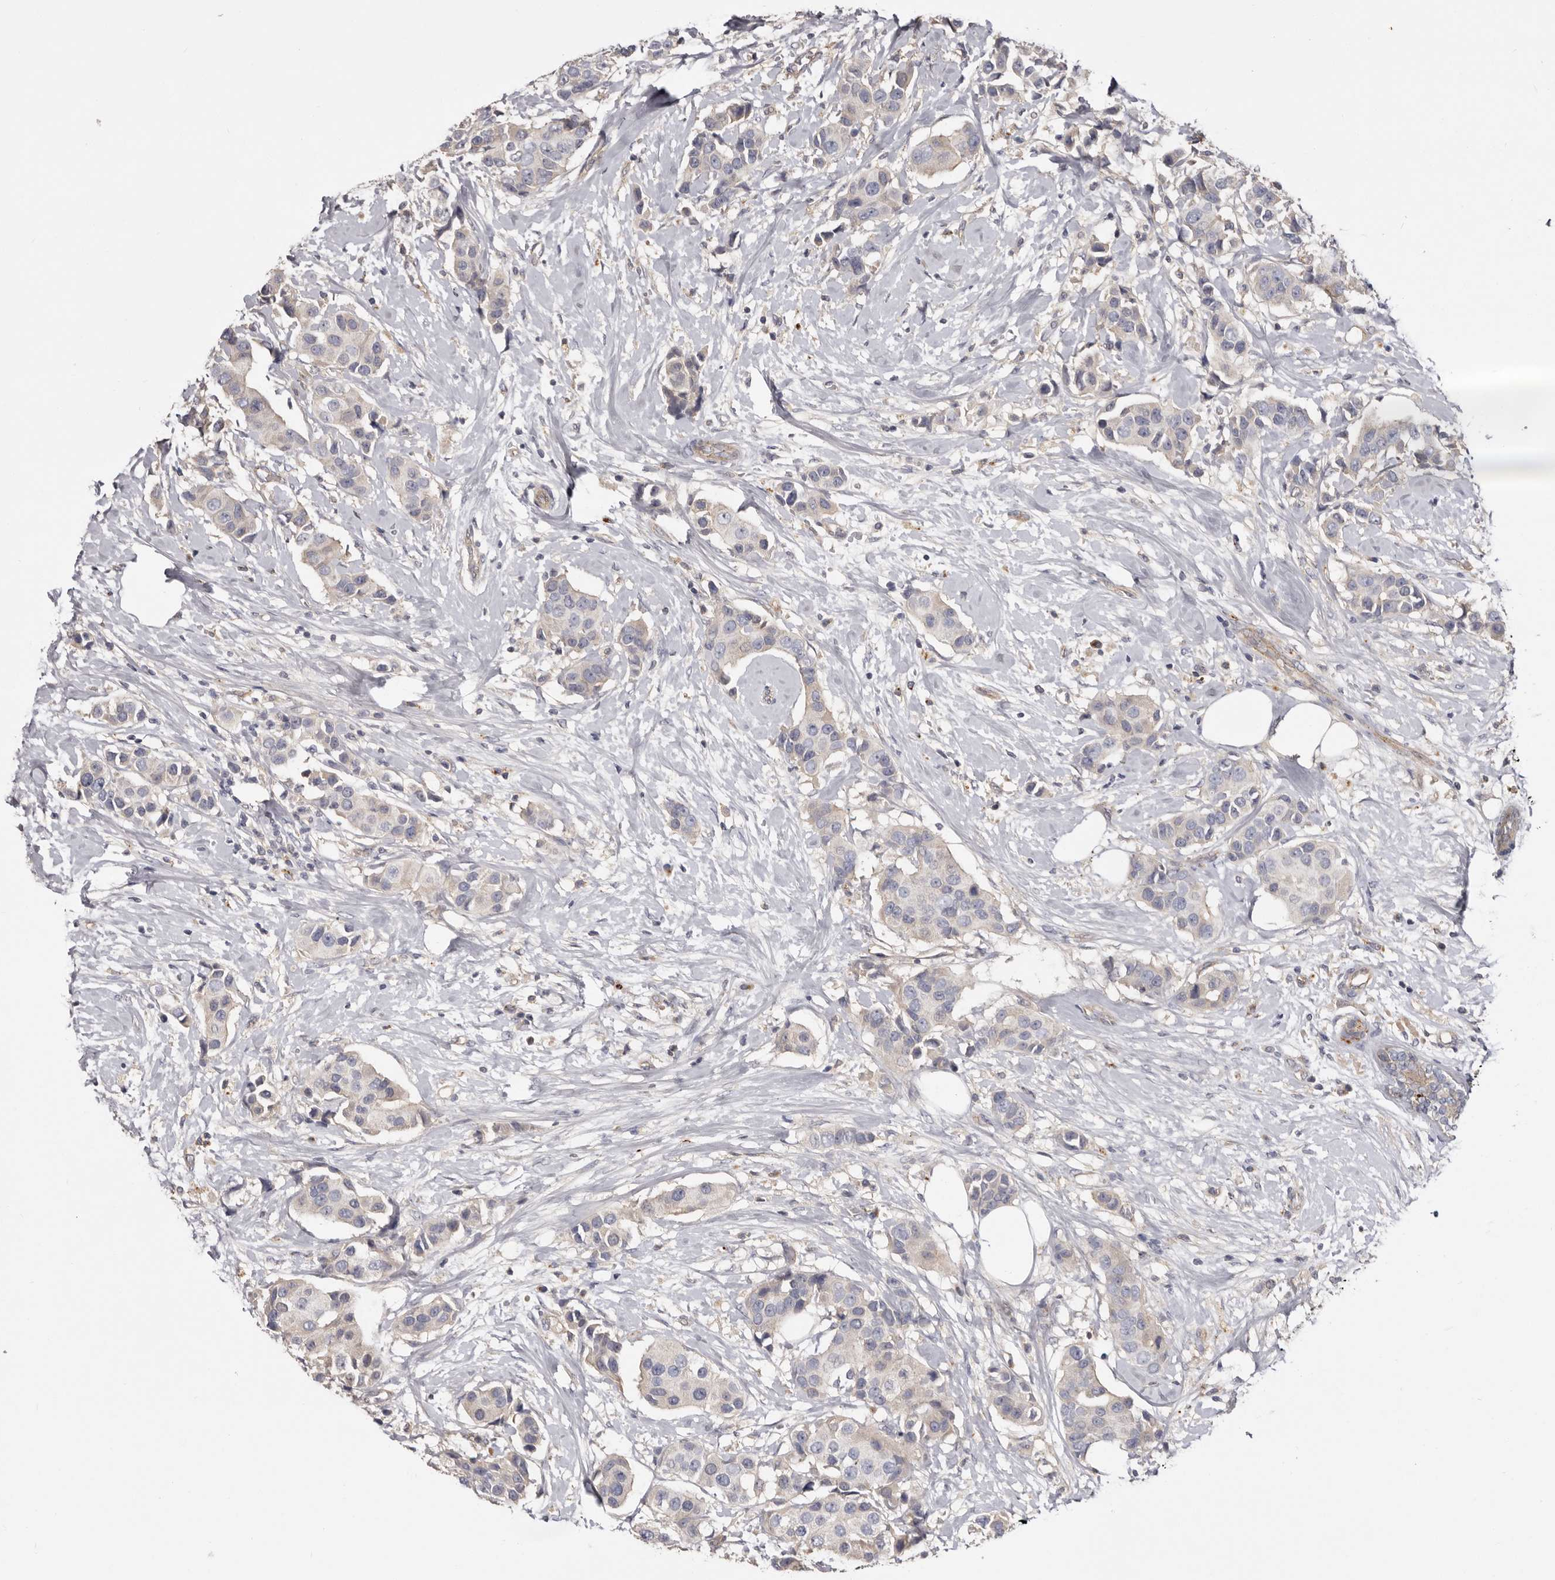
{"staining": {"intensity": "weak", "quantity": "<25%", "location": "cytoplasmic/membranous"}, "tissue": "breast cancer", "cell_type": "Tumor cells", "image_type": "cancer", "snomed": [{"axis": "morphology", "description": "Normal tissue, NOS"}, {"axis": "morphology", "description": "Duct carcinoma"}, {"axis": "topography", "description": "Breast"}], "caption": "Tumor cells are negative for protein expression in human breast intraductal carcinoma.", "gene": "INKA2", "patient": {"sex": "female", "age": 39}}